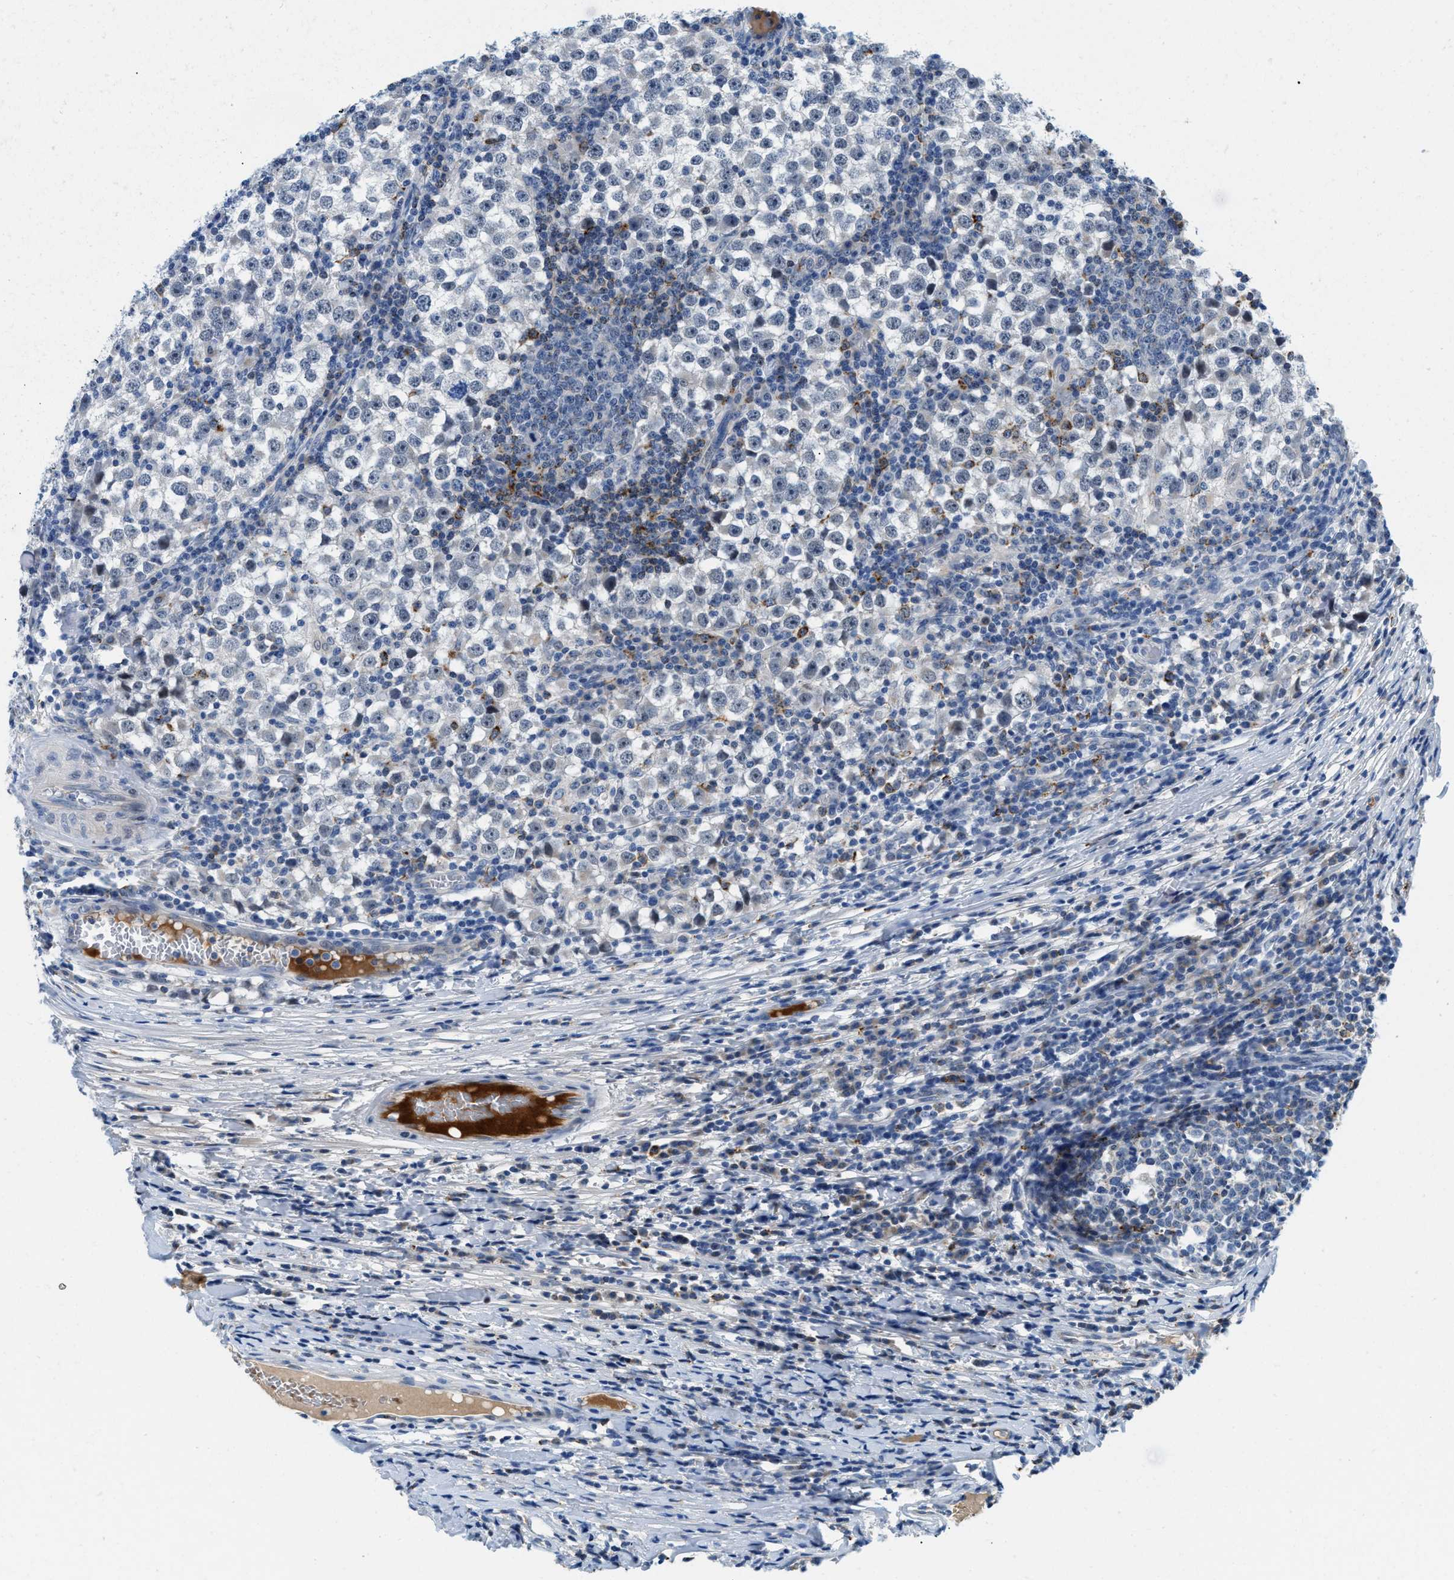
{"staining": {"intensity": "negative", "quantity": "none", "location": "none"}, "tissue": "testis cancer", "cell_type": "Tumor cells", "image_type": "cancer", "snomed": [{"axis": "morphology", "description": "Seminoma, NOS"}, {"axis": "topography", "description": "Testis"}], "caption": "IHC of seminoma (testis) exhibits no positivity in tumor cells.", "gene": "TSPAN3", "patient": {"sex": "male", "age": 65}}